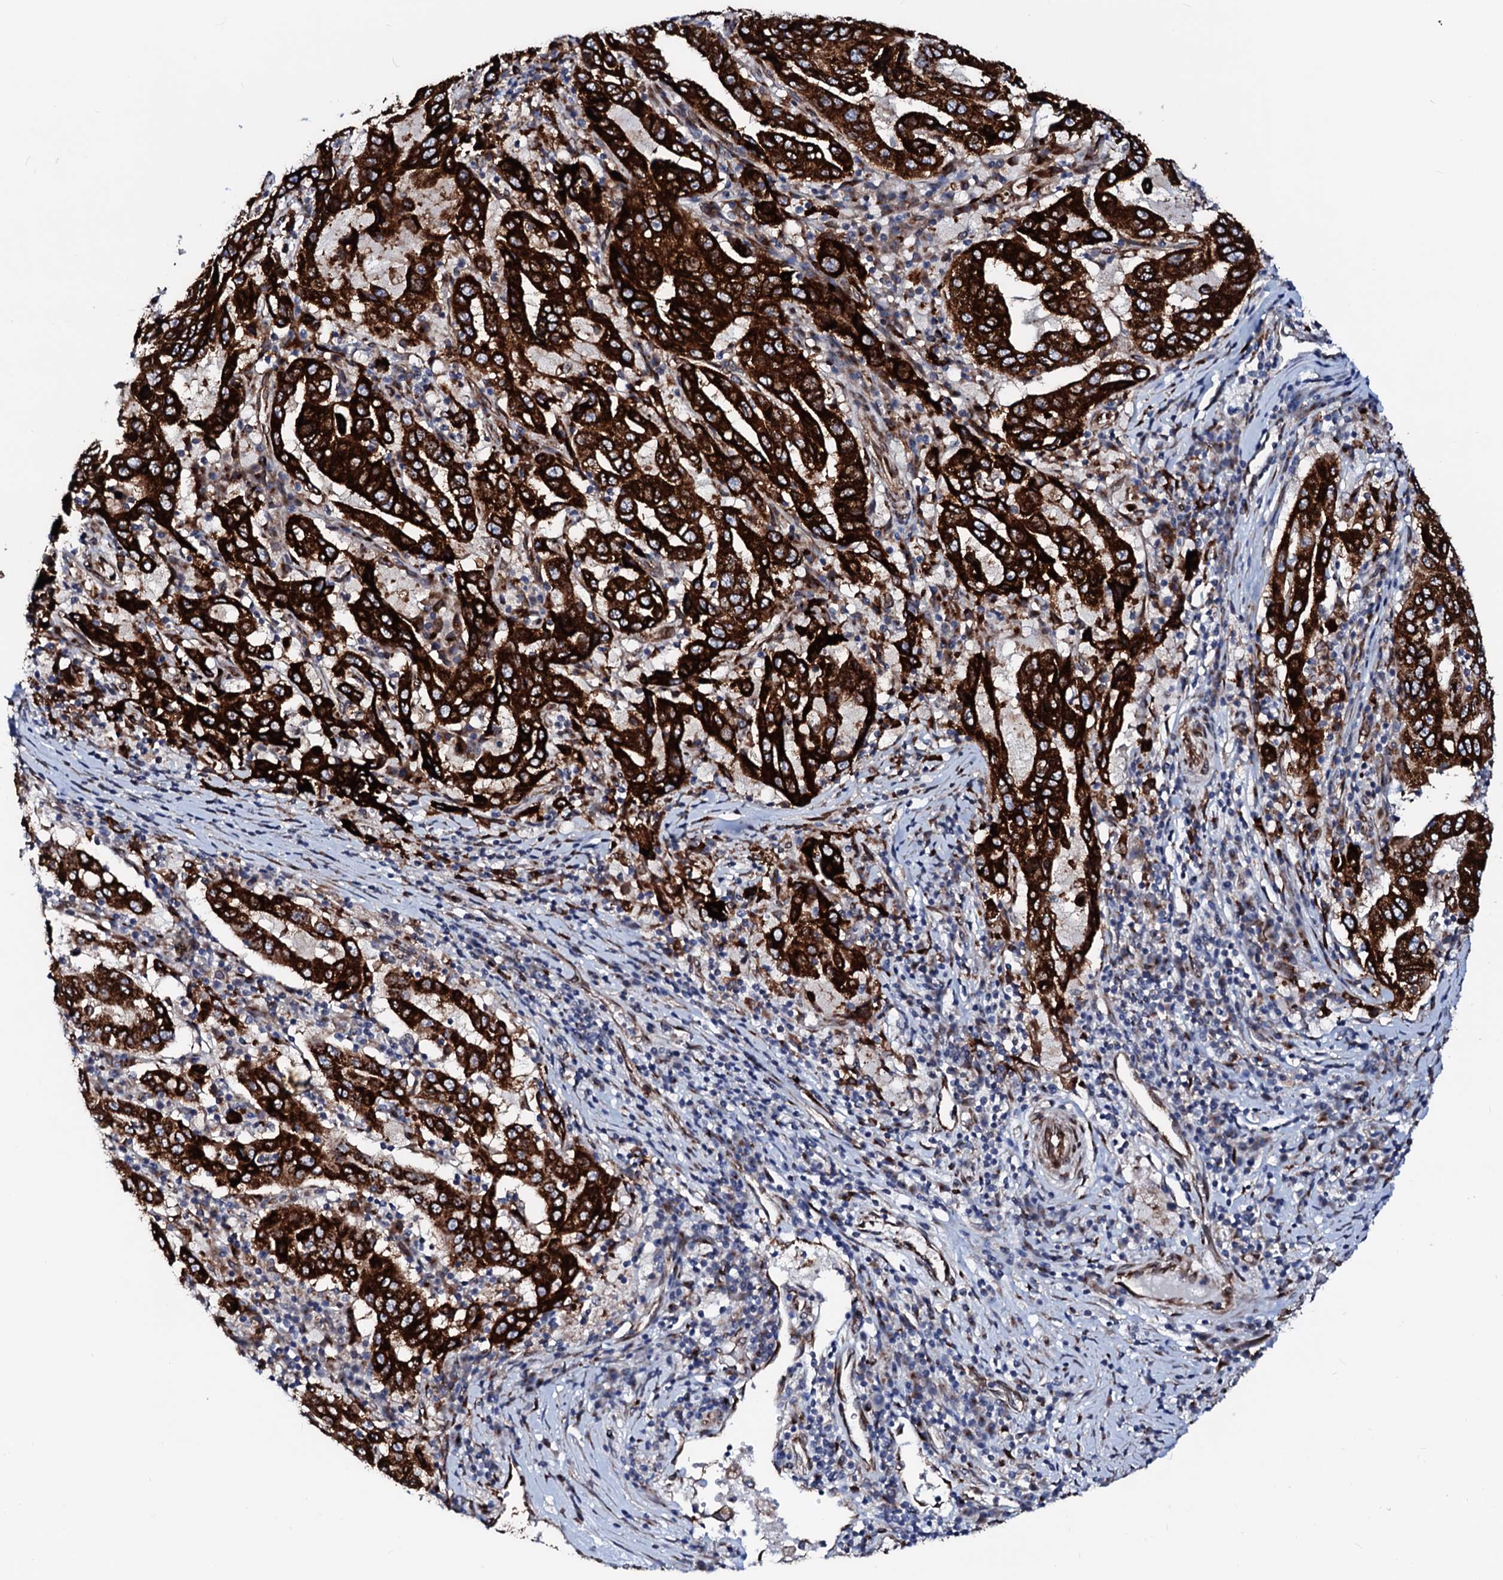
{"staining": {"intensity": "strong", "quantity": ">75%", "location": "cytoplasmic/membranous"}, "tissue": "pancreatic cancer", "cell_type": "Tumor cells", "image_type": "cancer", "snomed": [{"axis": "morphology", "description": "Adenocarcinoma, NOS"}, {"axis": "topography", "description": "Pancreas"}], "caption": "IHC photomicrograph of neoplastic tissue: pancreatic adenocarcinoma stained using immunohistochemistry (IHC) reveals high levels of strong protein expression localized specifically in the cytoplasmic/membranous of tumor cells, appearing as a cytoplasmic/membranous brown color.", "gene": "TMCO3", "patient": {"sex": "male", "age": 63}}